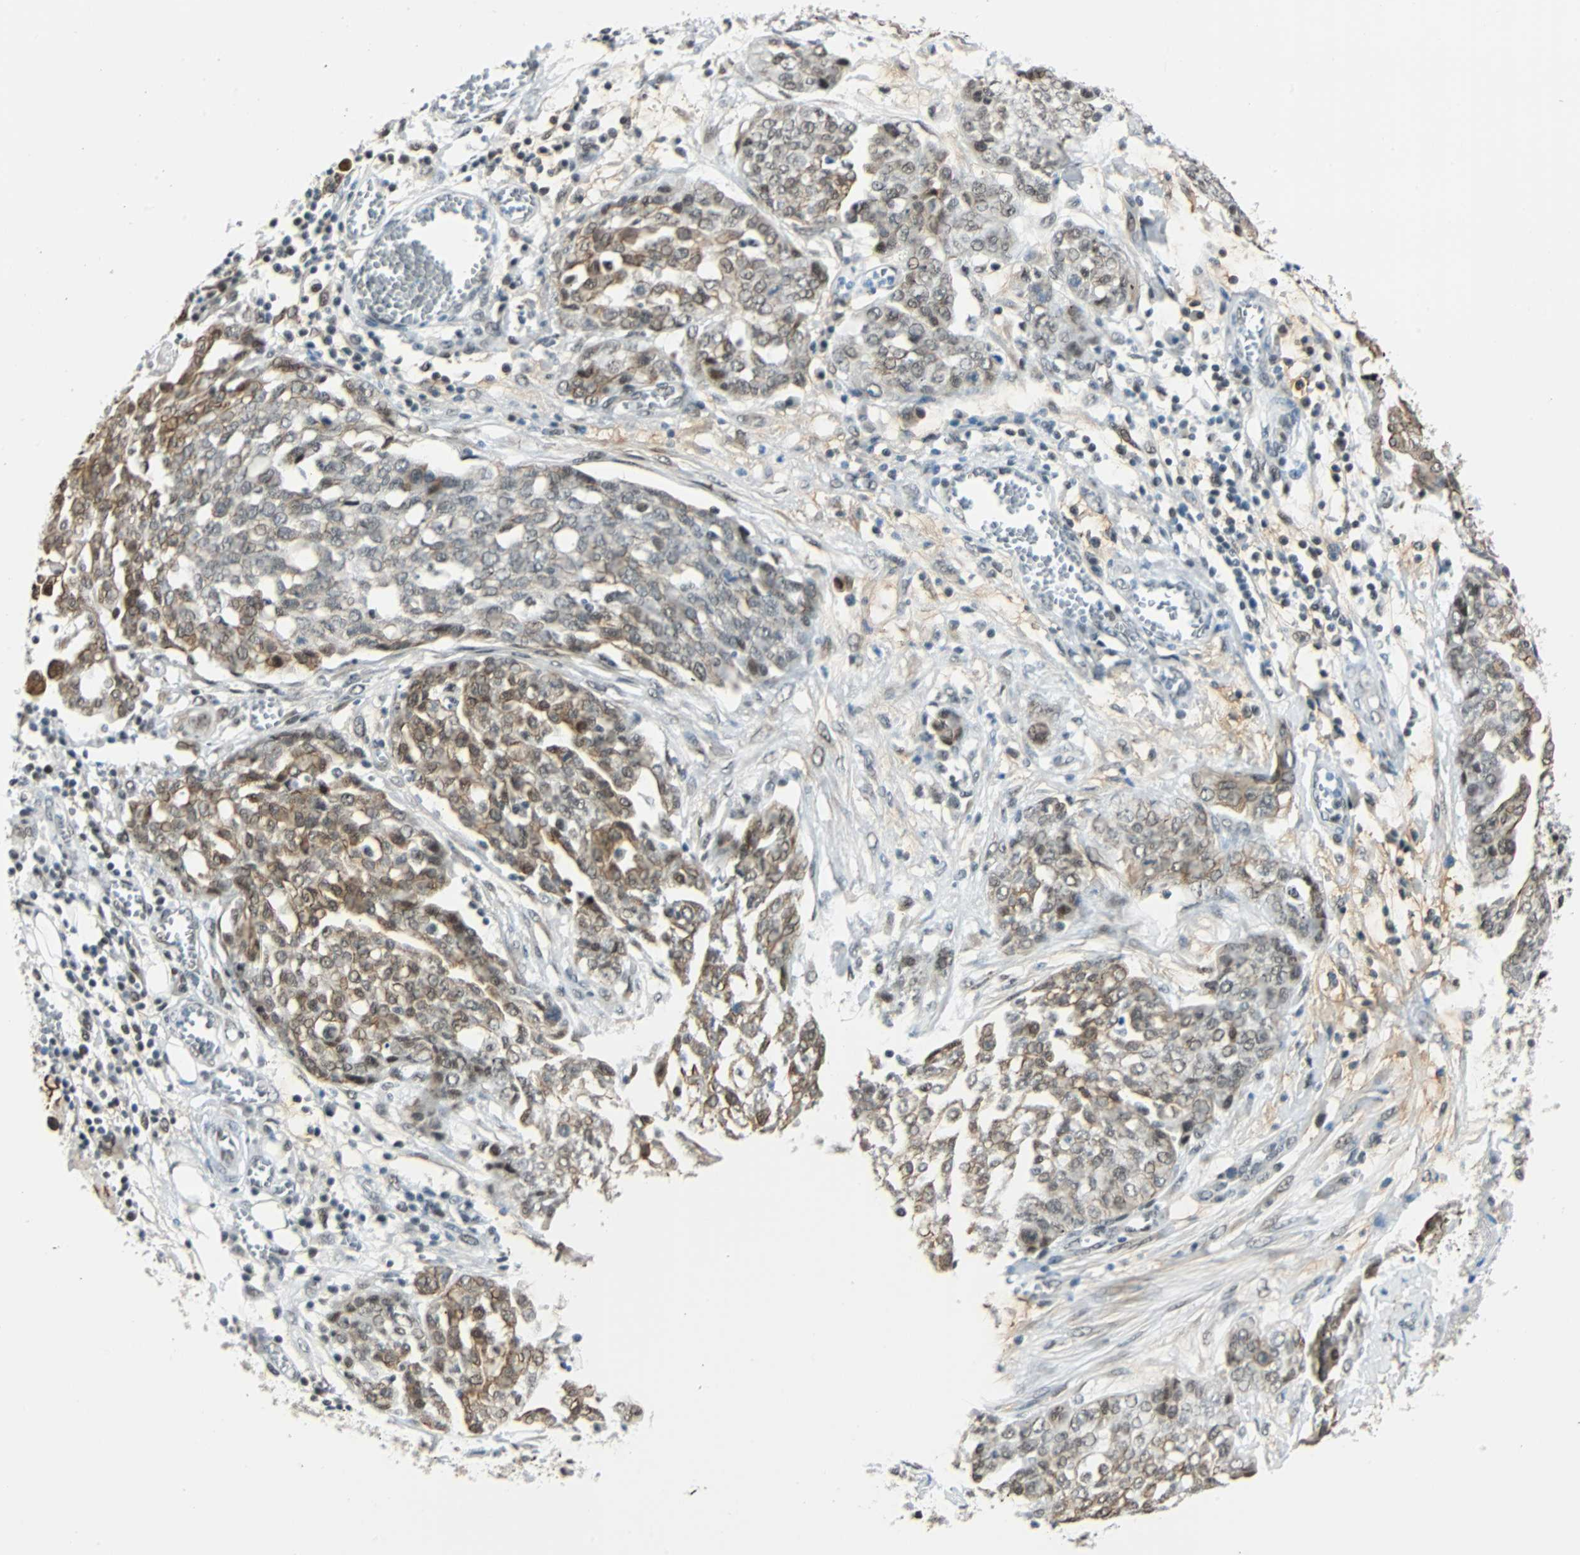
{"staining": {"intensity": "moderate", "quantity": "25%-75%", "location": "nuclear"}, "tissue": "ovarian cancer", "cell_type": "Tumor cells", "image_type": "cancer", "snomed": [{"axis": "morphology", "description": "Cystadenocarcinoma, serous, NOS"}, {"axis": "topography", "description": "Soft tissue"}, {"axis": "topography", "description": "Ovary"}], "caption": "Immunohistochemistry (IHC) (DAB (3,3'-diaminobenzidine)) staining of human ovarian serous cystadenocarcinoma demonstrates moderate nuclear protein positivity in approximately 25%-75% of tumor cells. Nuclei are stained in blue.", "gene": "NELFE", "patient": {"sex": "female", "age": 57}}